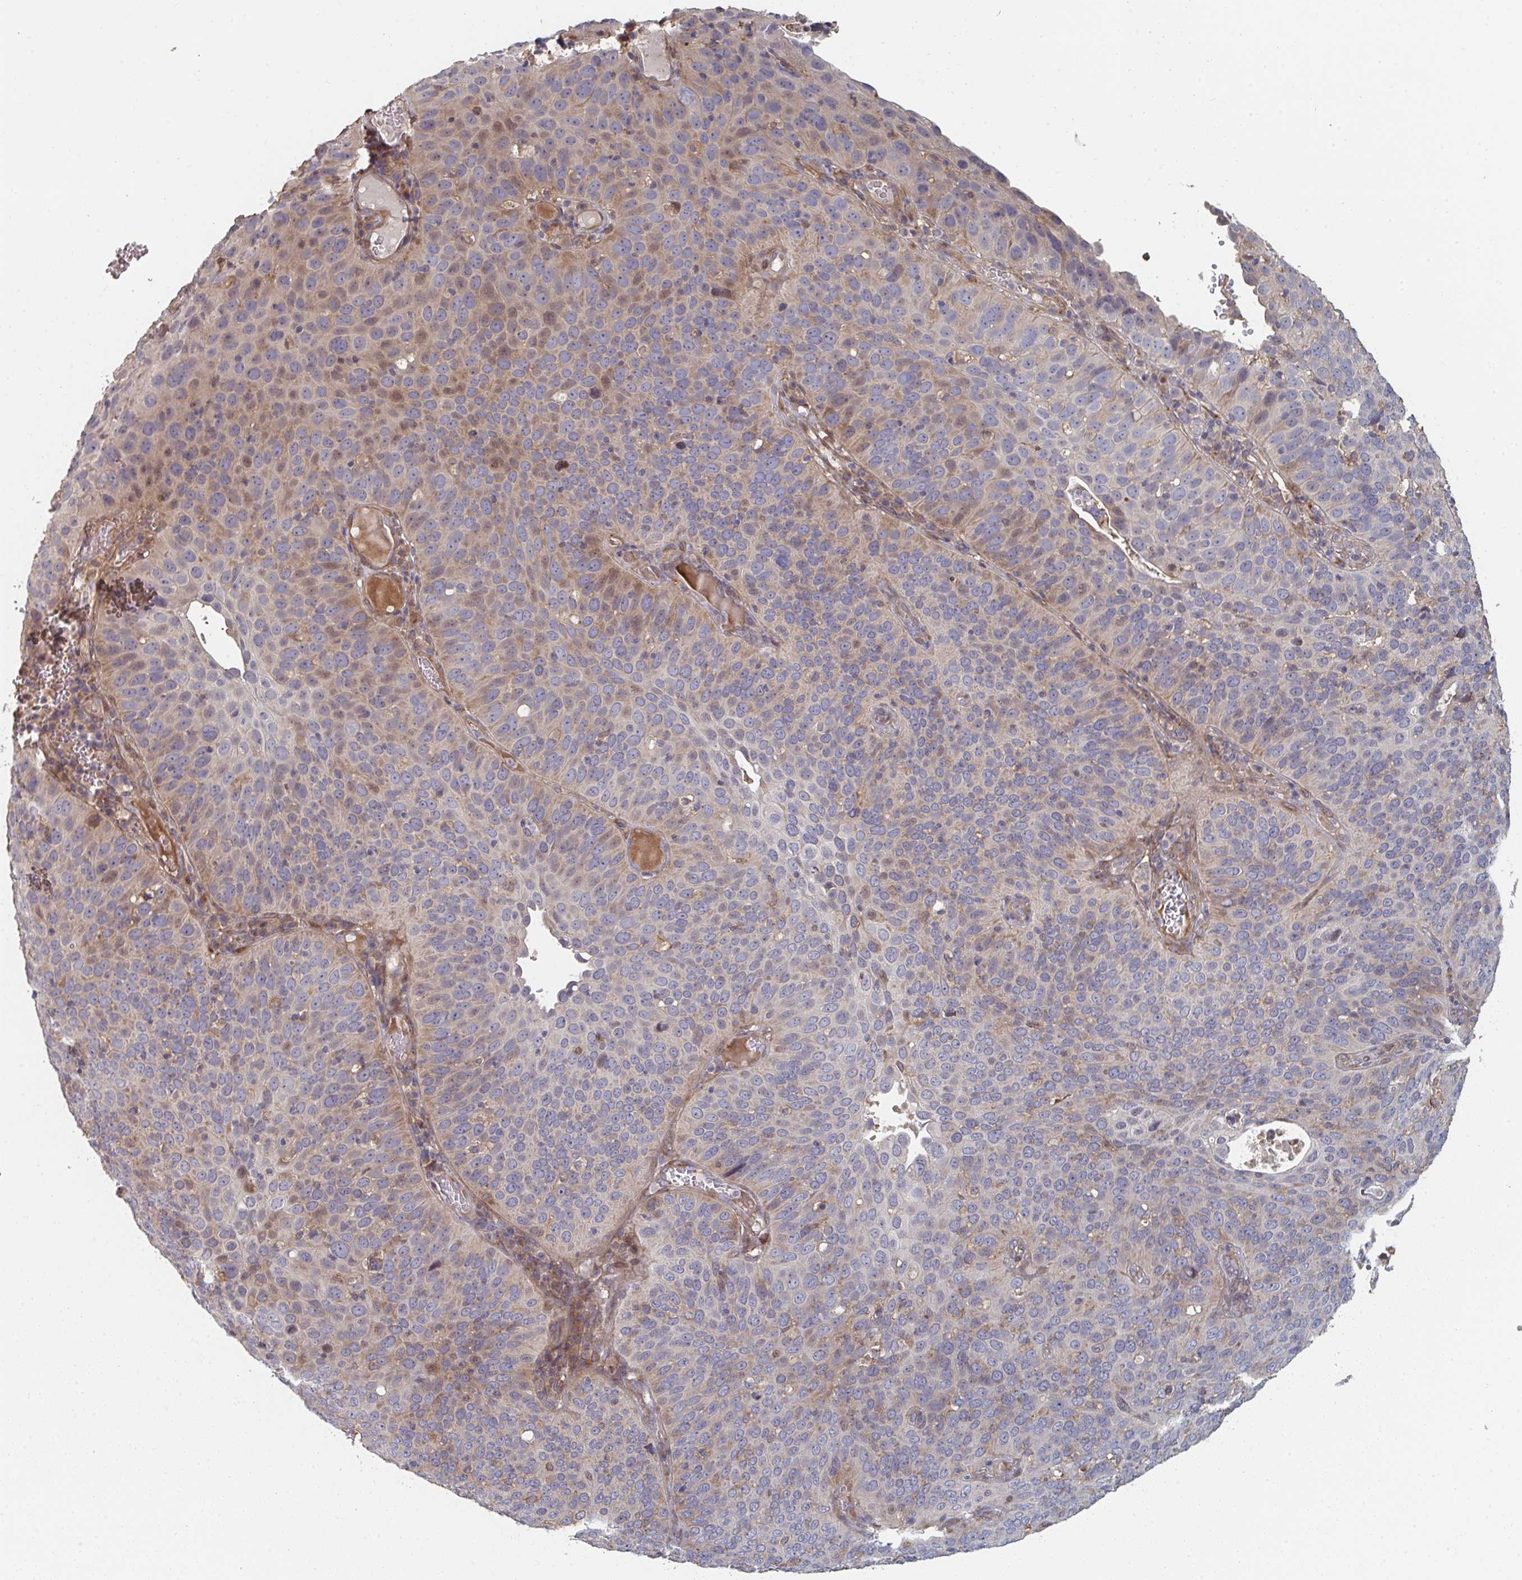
{"staining": {"intensity": "weak", "quantity": "<25%", "location": "nuclear"}, "tissue": "cervical cancer", "cell_type": "Tumor cells", "image_type": "cancer", "snomed": [{"axis": "morphology", "description": "Squamous cell carcinoma, NOS"}, {"axis": "topography", "description": "Cervix"}], "caption": "Protein analysis of cervical squamous cell carcinoma displays no significant expression in tumor cells.", "gene": "PTEN", "patient": {"sex": "female", "age": 36}}